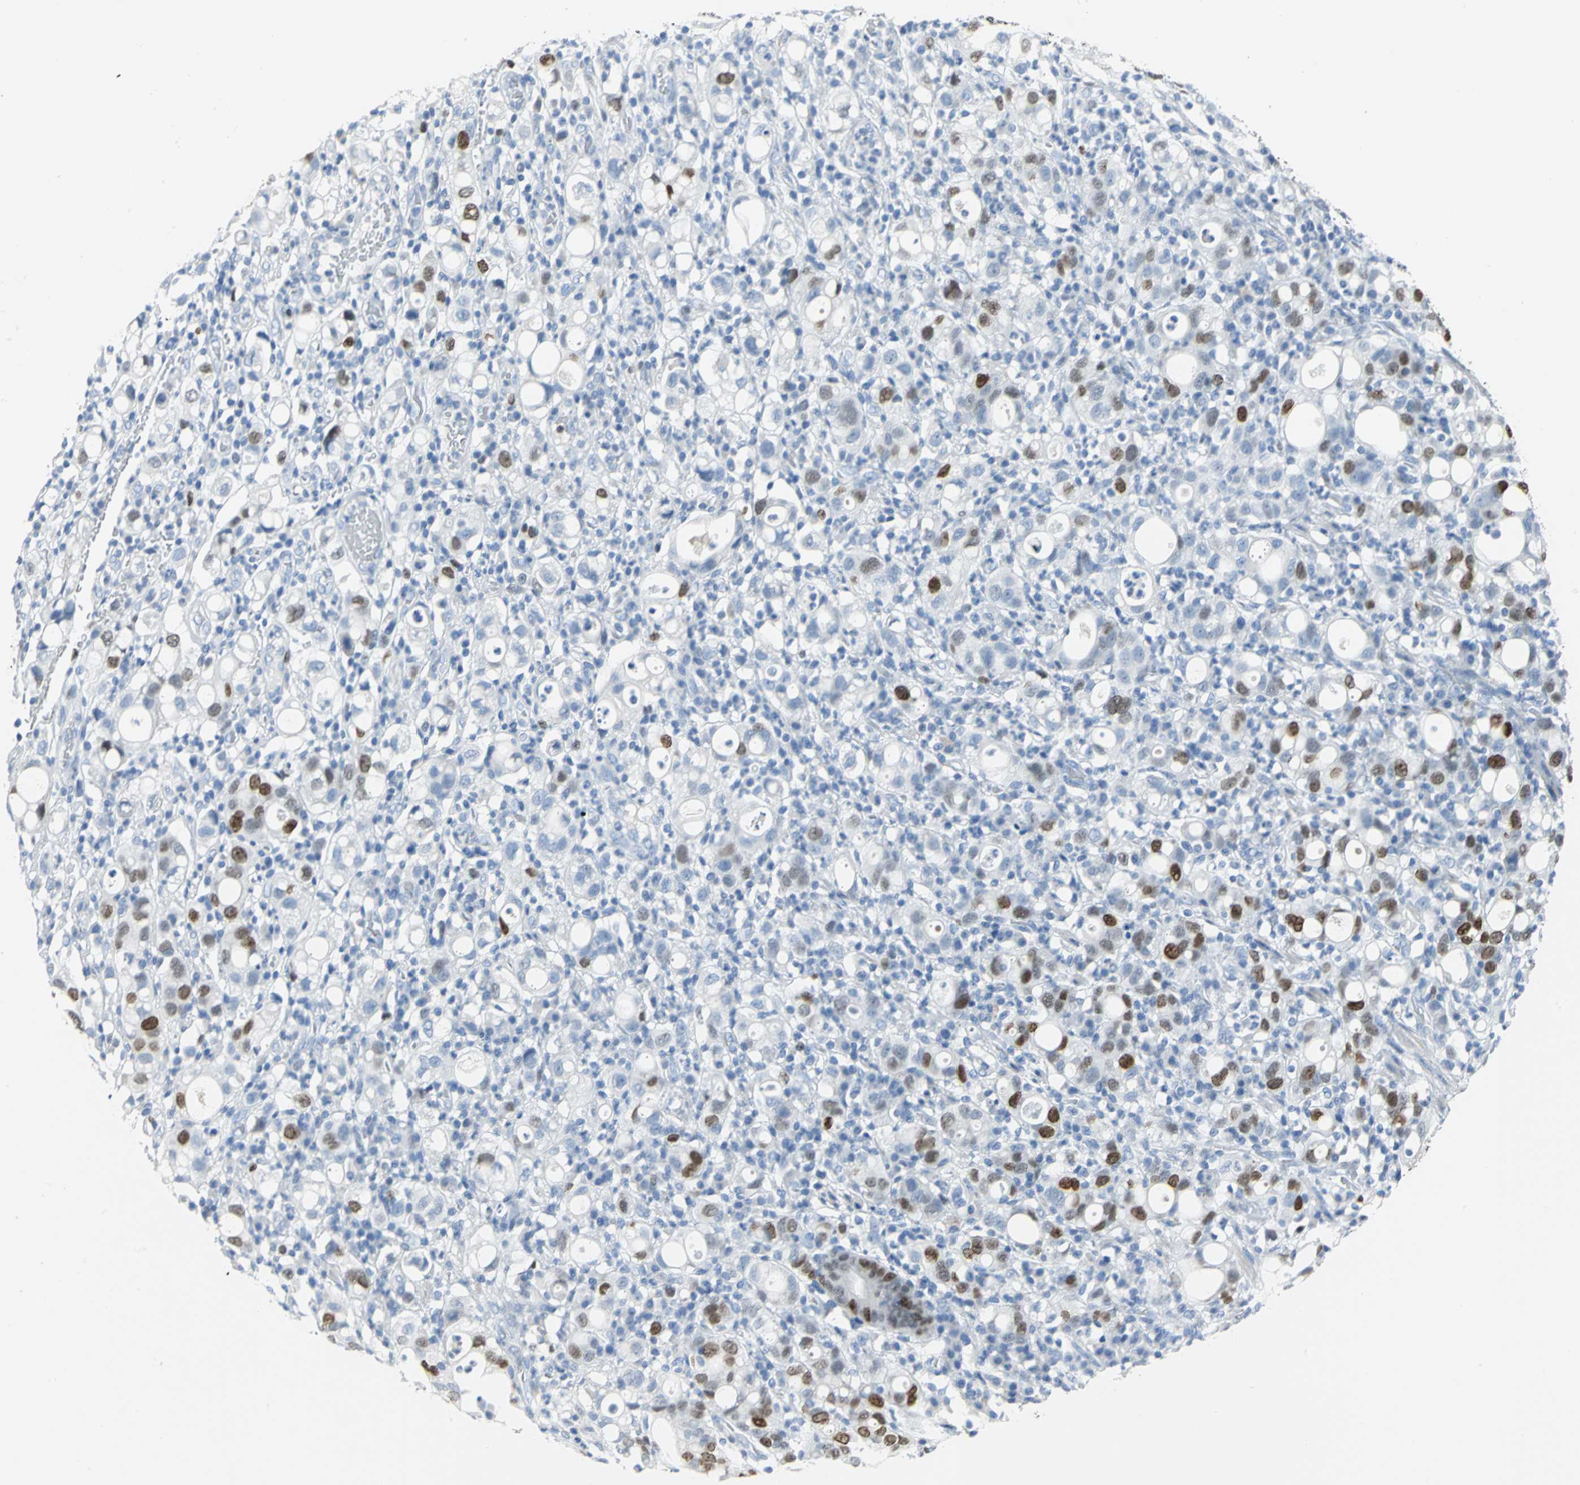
{"staining": {"intensity": "moderate", "quantity": "<25%", "location": "nuclear"}, "tissue": "stomach cancer", "cell_type": "Tumor cells", "image_type": "cancer", "snomed": [{"axis": "morphology", "description": "Adenocarcinoma, NOS"}, {"axis": "topography", "description": "Stomach"}], "caption": "Immunohistochemical staining of stomach cancer demonstrates moderate nuclear protein staining in about <25% of tumor cells.", "gene": "MCM3", "patient": {"sex": "female", "age": 75}}